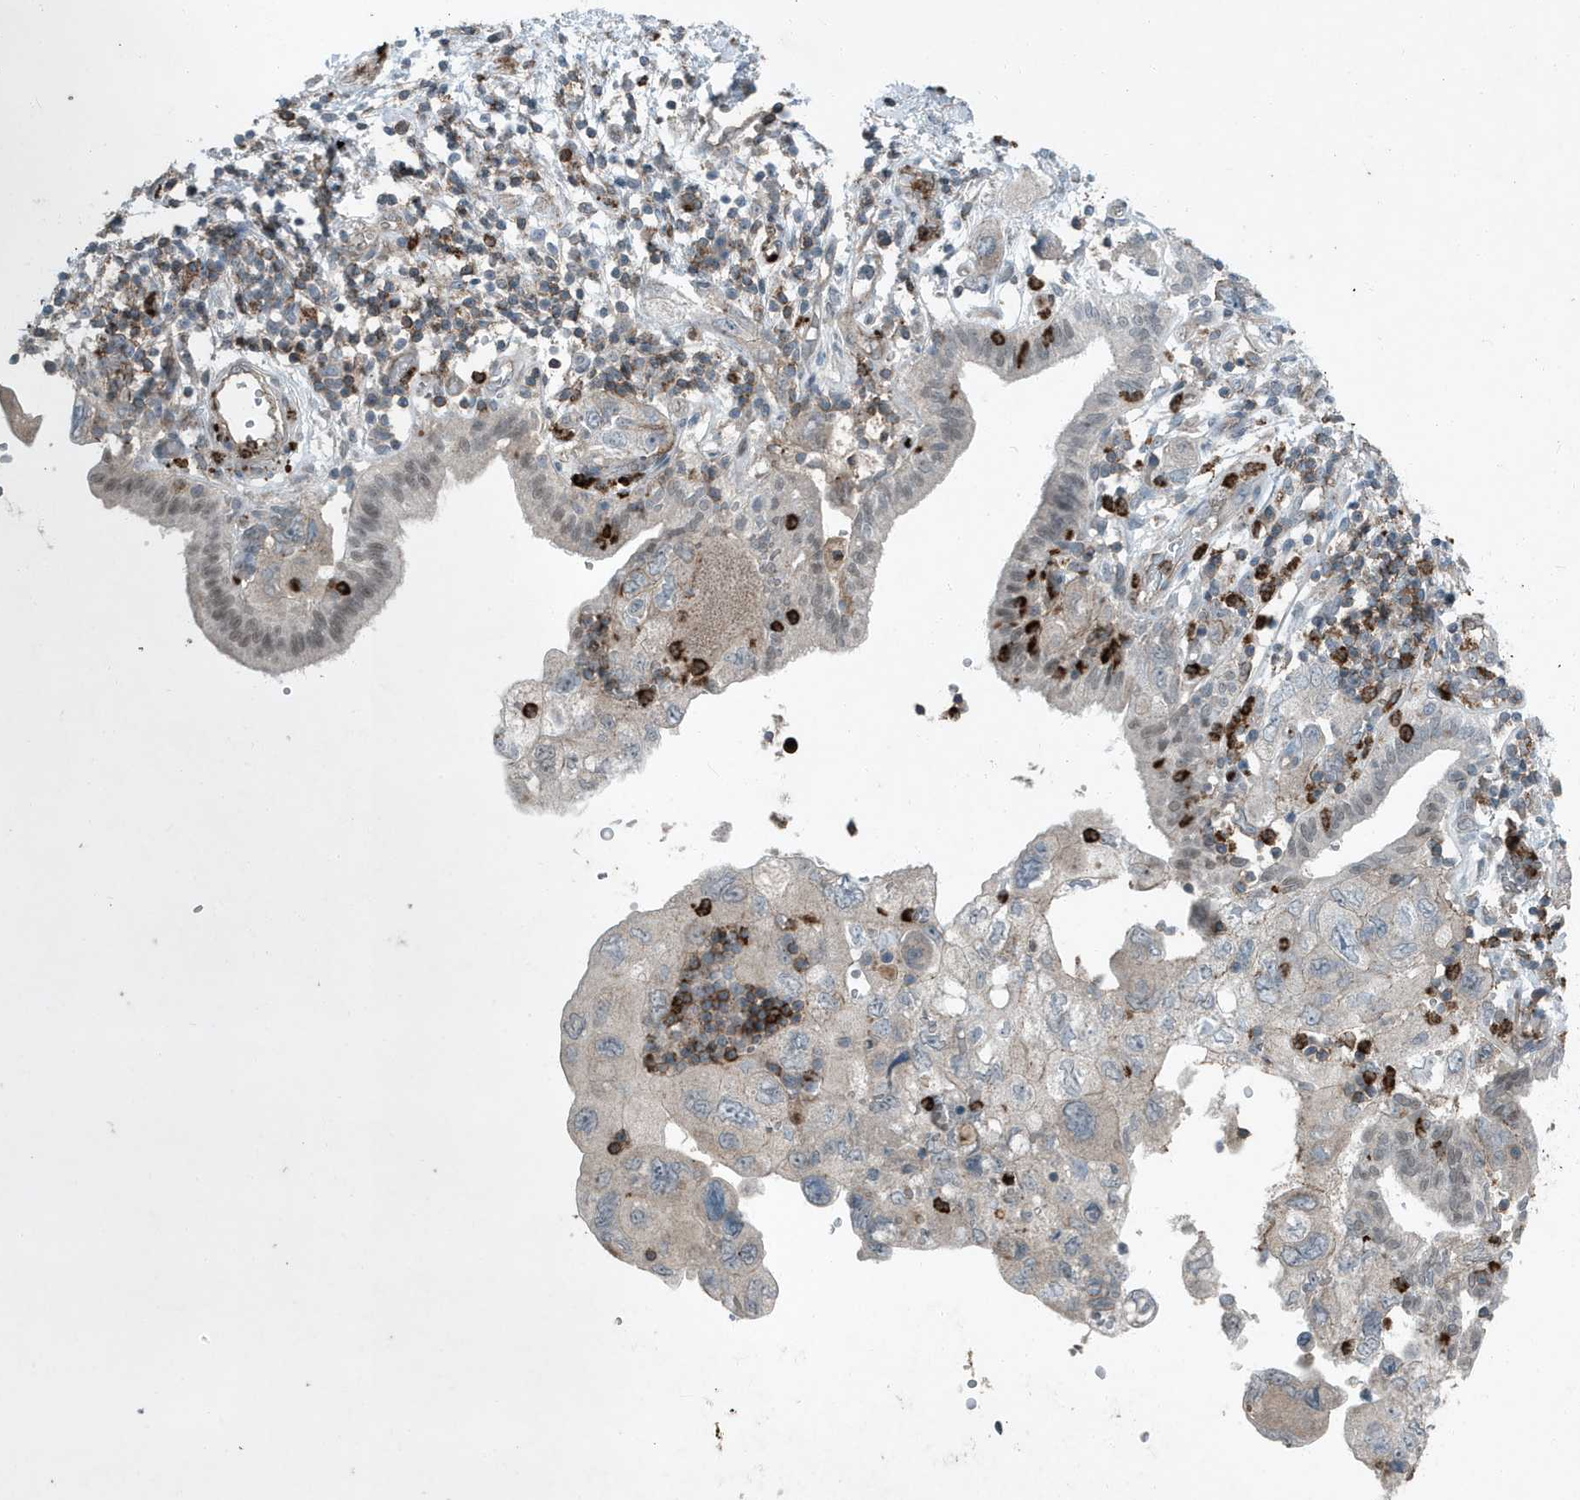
{"staining": {"intensity": "weak", "quantity": "25%-75%", "location": "nuclear"}, "tissue": "pancreatic cancer", "cell_type": "Tumor cells", "image_type": "cancer", "snomed": [{"axis": "morphology", "description": "Adenocarcinoma, NOS"}, {"axis": "topography", "description": "Pancreas"}], "caption": "Human adenocarcinoma (pancreatic) stained with a brown dye exhibits weak nuclear positive positivity in approximately 25%-75% of tumor cells.", "gene": "DAPP1", "patient": {"sex": "female", "age": 73}}